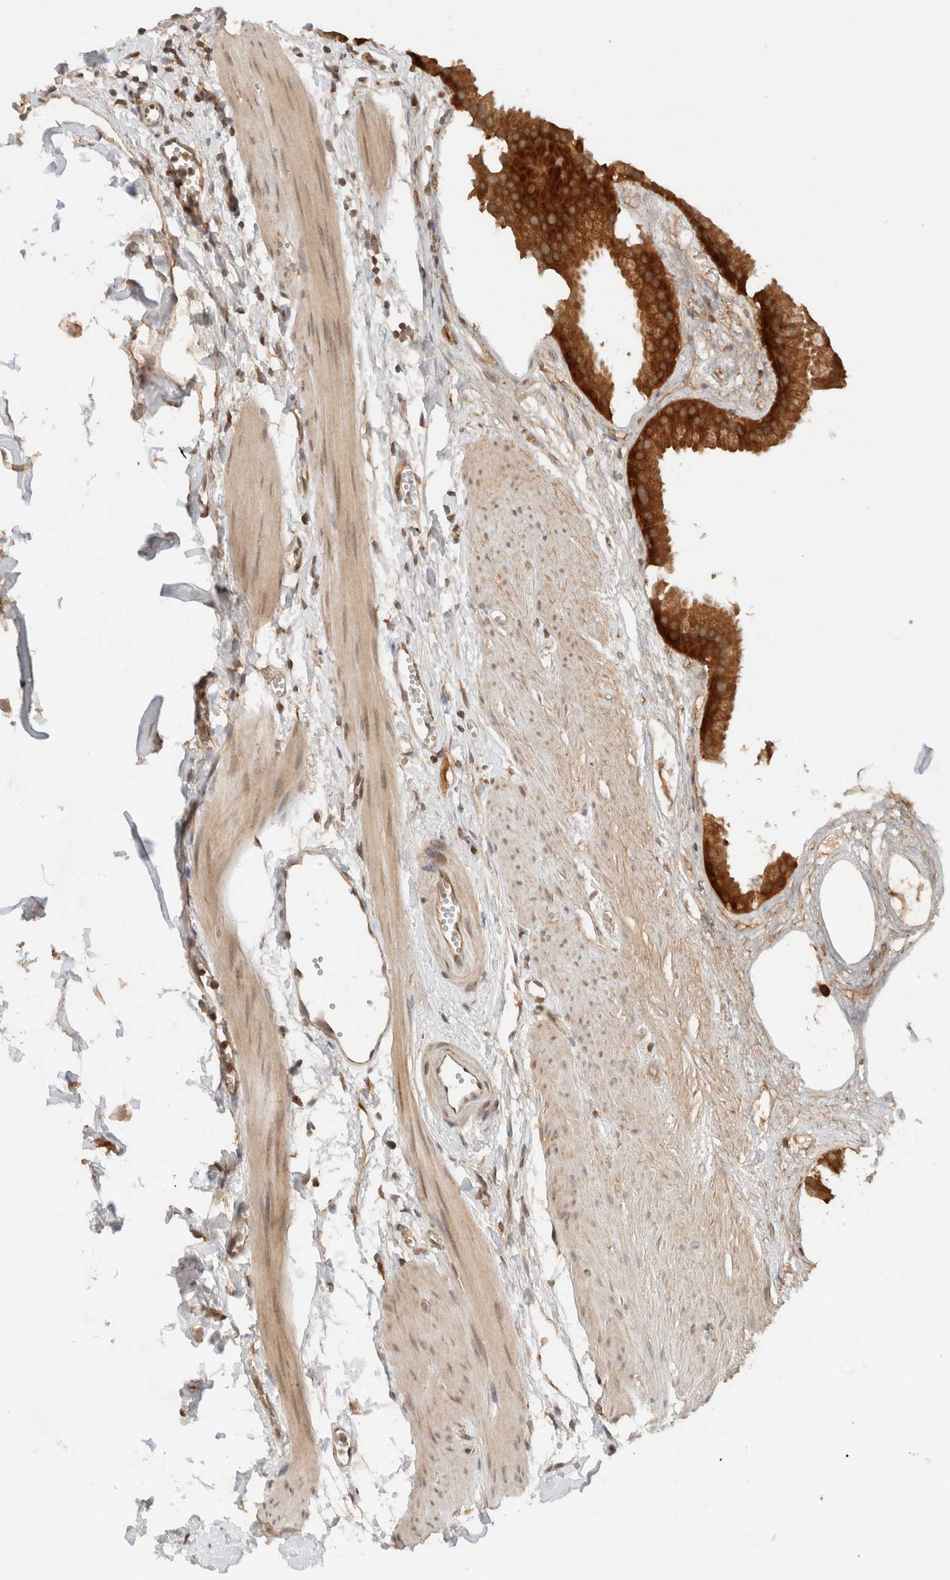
{"staining": {"intensity": "strong", "quantity": ">75%", "location": "cytoplasmic/membranous"}, "tissue": "gallbladder", "cell_type": "Glandular cells", "image_type": "normal", "snomed": [{"axis": "morphology", "description": "Normal tissue, NOS"}, {"axis": "topography", "description": "Gallbladder"}], "caption": "Human gallbladder stained for a protein (brown) reveals strong cytoplasmic/membranous positive positivity in about >75% of glandular cells.", "gene": "ARFGEF2", "patient": {"sex": "female", "age": 64}}